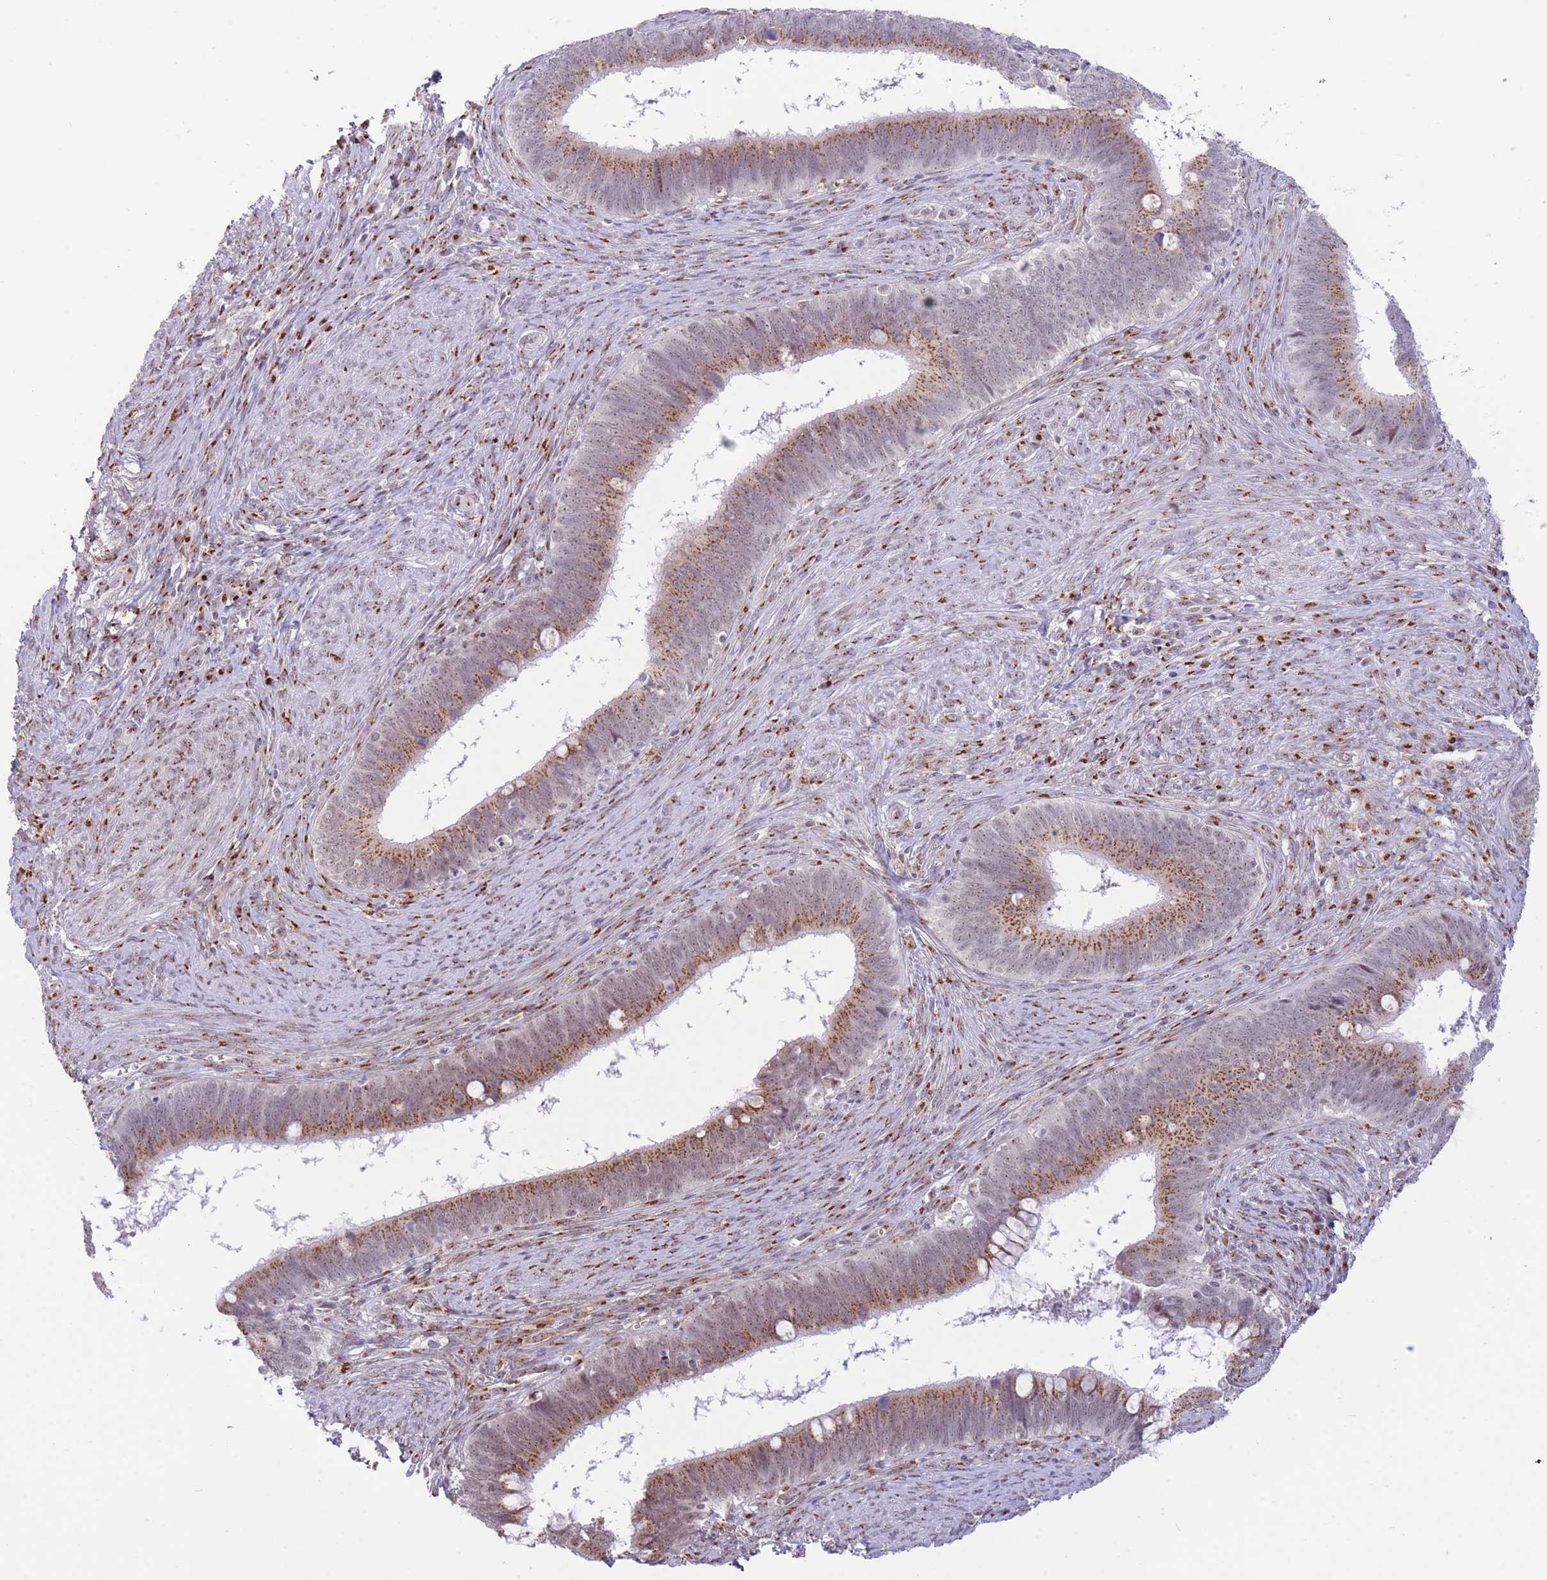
{"staining": {"intensity": "moderate", "quantity": ">75%", "location": "cytoplasmic/membranous,nuclear"}, "tissue": "cervical cancer", "cell_type": "Tumor cells", "image_type": "cancer", "snomed": [{"axis": "morphology", "description": "Adenocarcinoma, NOS"}, {"axis": "topography", "description": "Cervix"}], "caption": "An image of cervical adenocarcinoma stained for a protein shows moderate cytoplasmic/membranous and nuclear brown staining in tumor cells. (Brightfield microscopy of DAB IHC at high magnification).", "gene": "INO80C", "patient": {"sex": "female", "age": 42}}